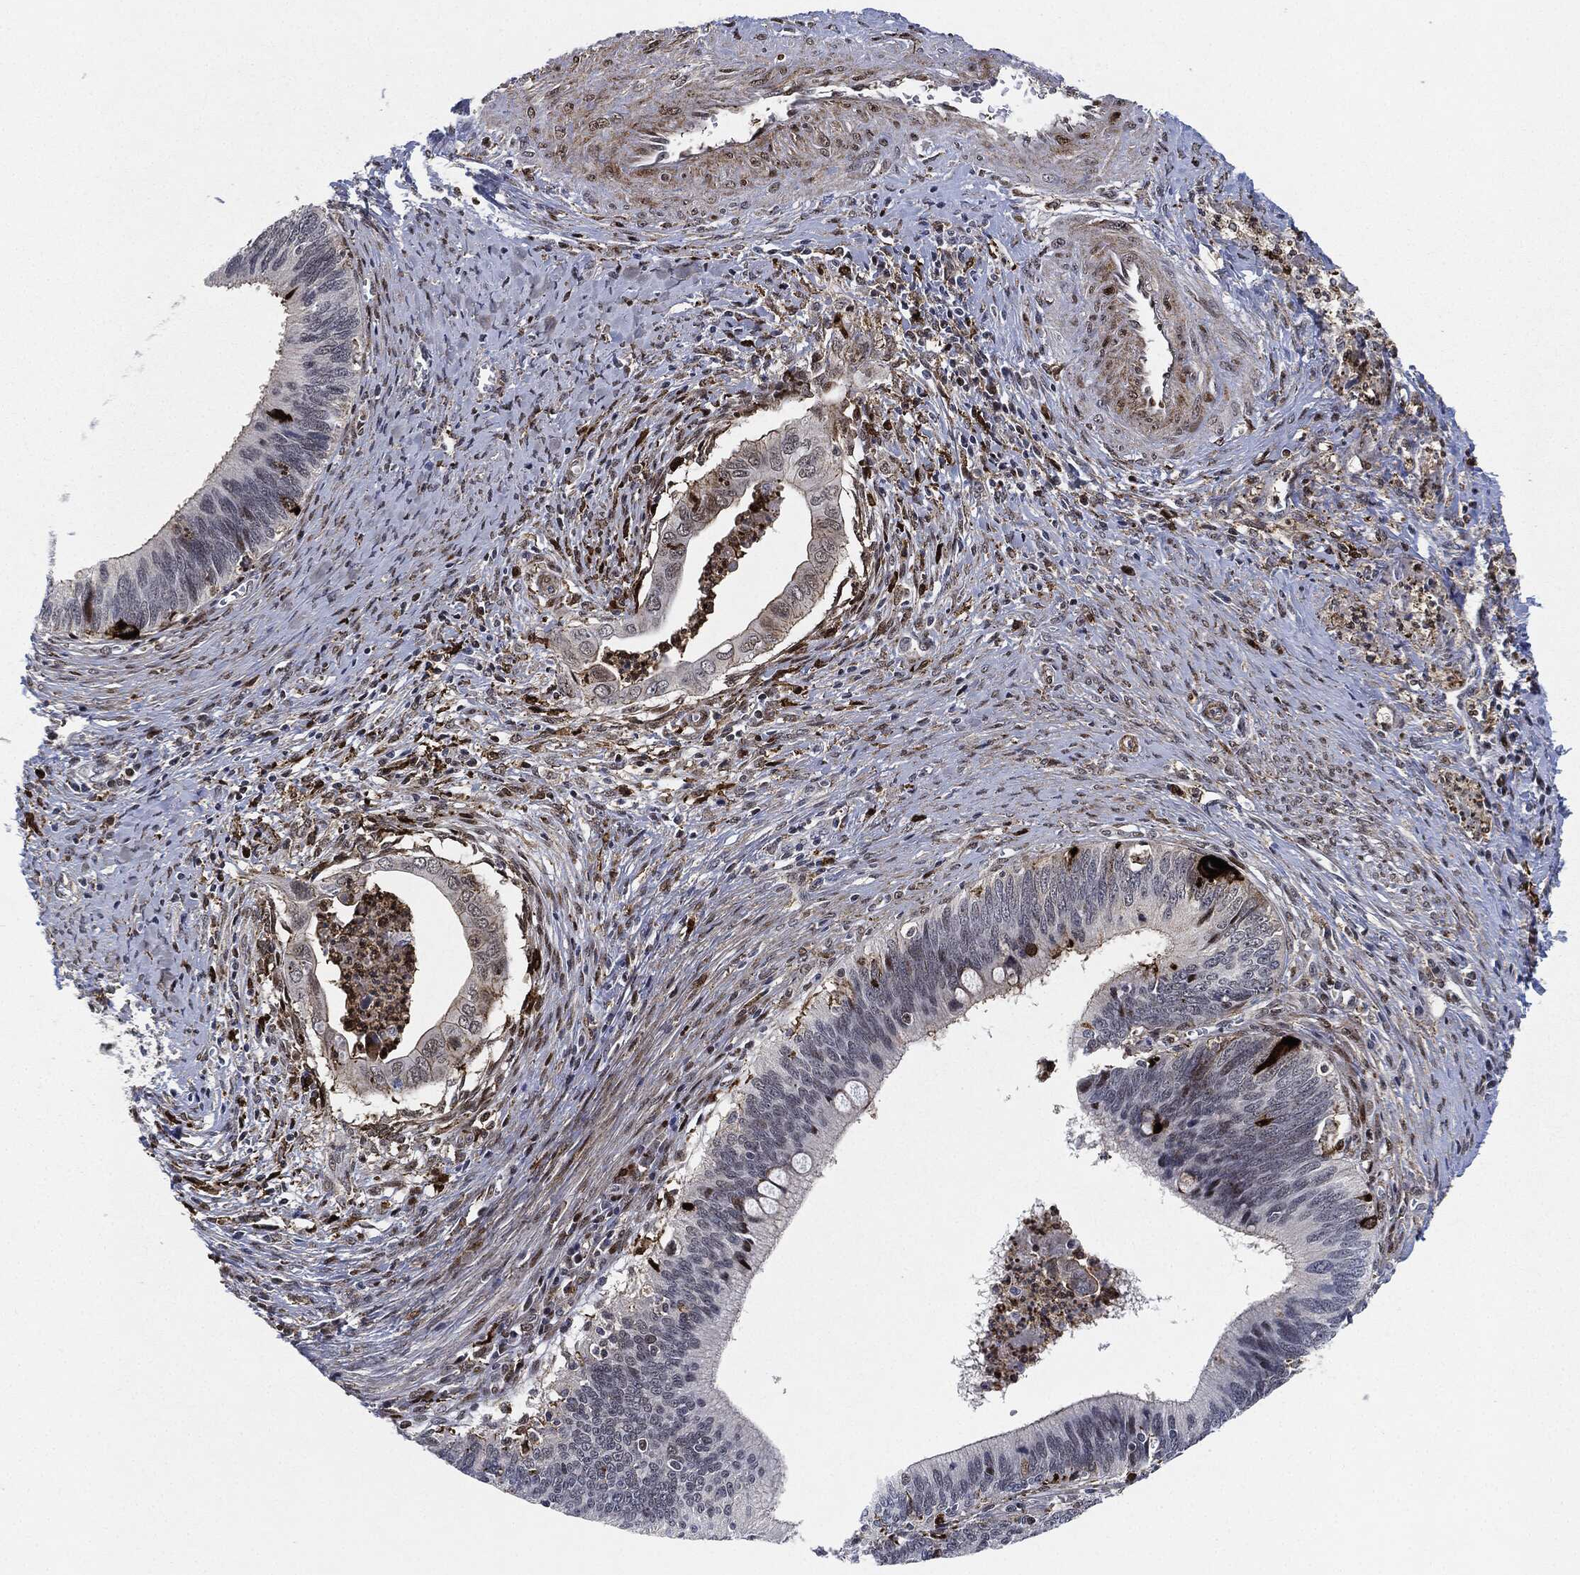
{"staining": {"intensity": "weak", "quantity": "<25%", "location": "nuclear"}, "tissue": "cervical cancer", "cell_type": "Tumor cells", "image_type": "cancer", "snomed": [{"axis": "morphology", "description": "Adenocarcinoma, NOS"}, {"axis": "topography", "description": "Cervix"}], "caption": "Immunohistochemistry (IHC) micrograph of adenocarcinoma (cervical) stained for a protein (brown), which exhibits no expression in tumor cells.", "gene": "NANOS3", "patient": {"sex": "female", "age": 42}}